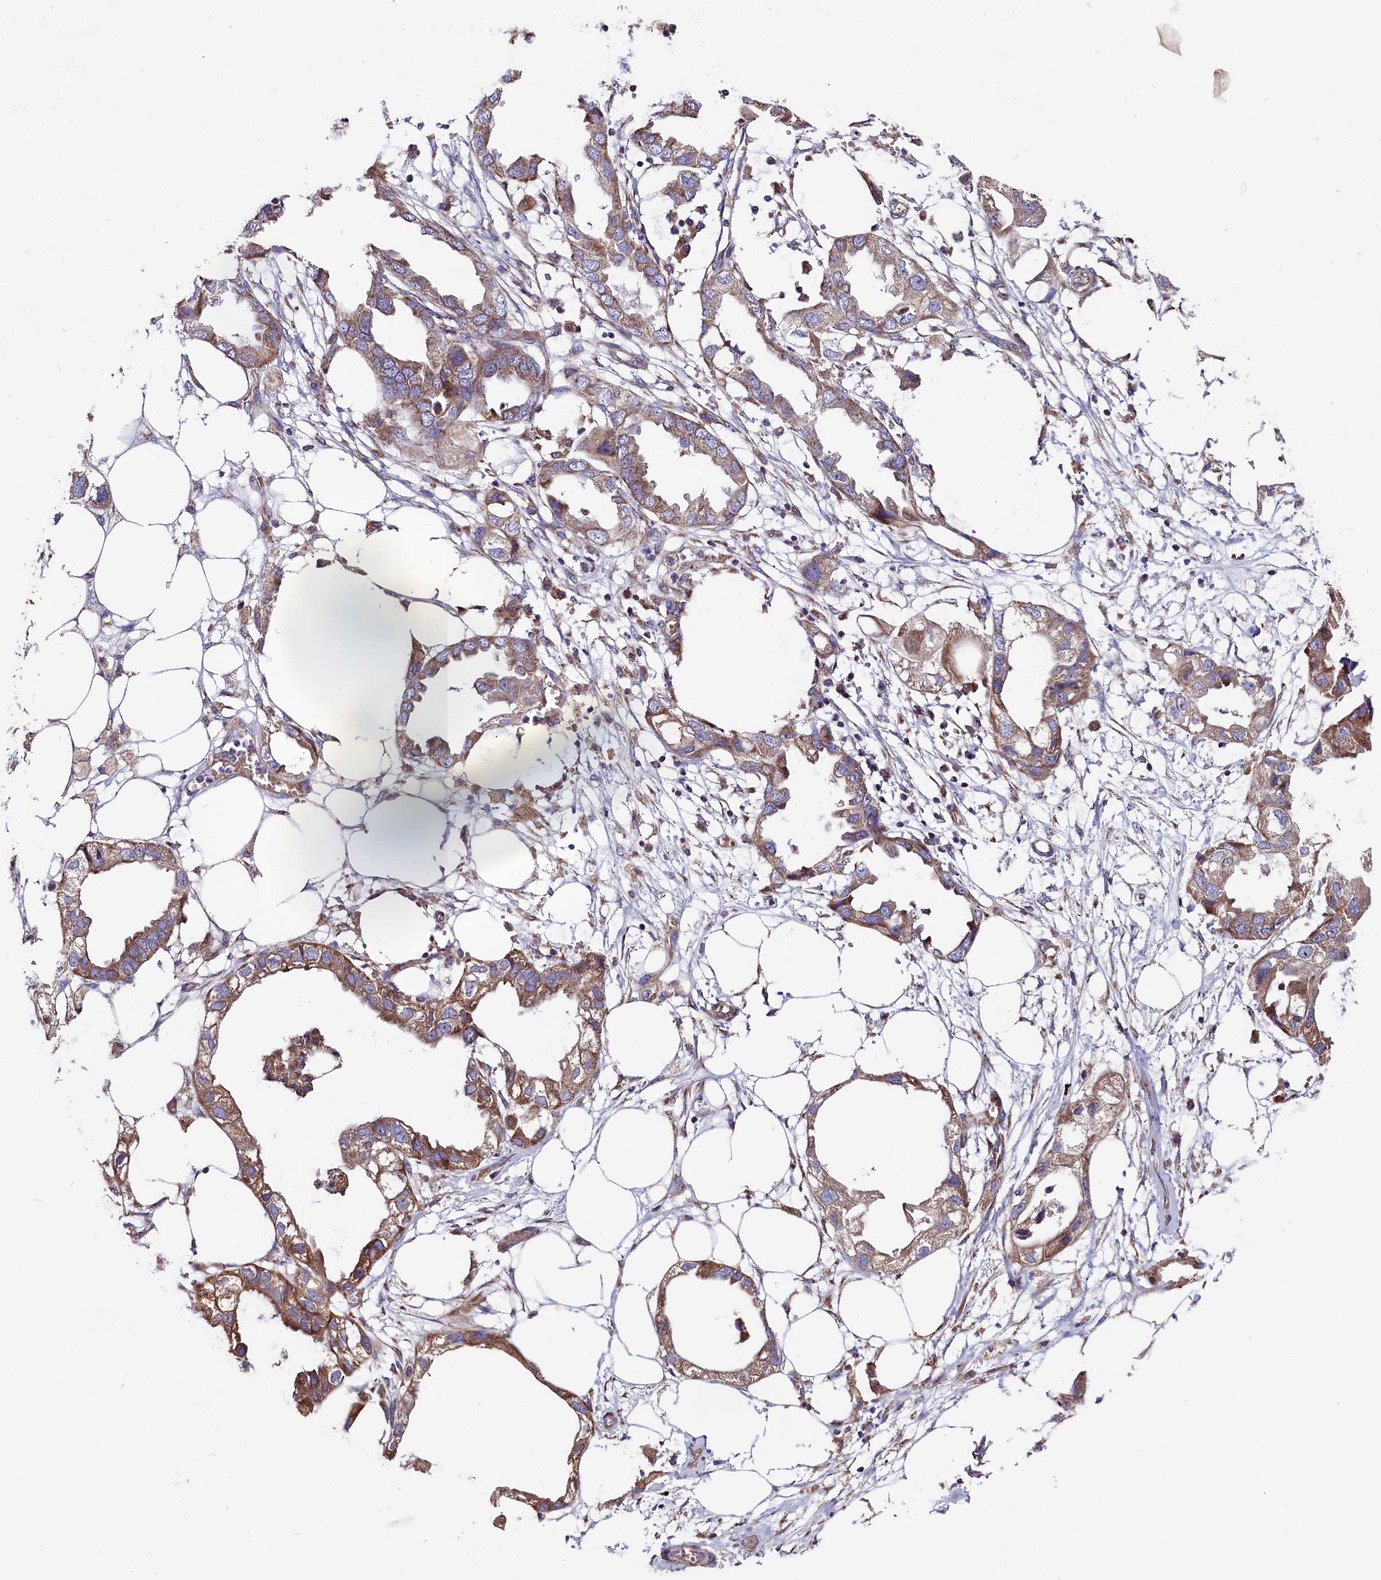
{"staining": {"intensity": "moderate", "quantity": ">75%", "location": "cytoplasmic/membranous"}, "tissue": "endometrial cancer", "cell_type": "Tumor cells", "image_type": "cancer", "snomed": [{"axis": "morphology", "description": "Adenocarcinoma, NOS"}, {"axis": "morphology", "description": "Adenocarcinoma, metastatic, NOS"}, {"axis": "topography", "description": "Adipose tissue"}, {"axis": "topography", "description": "Endometrium"}], "caption": "The immunohistochemical stain labels moderate cytoplasmic/membranous positivity in tumor cells of endometrial metastatic adenocarcinoma tissue. Nuclei are stained in blue.", "gene": "ZSWIM1", "patient": {"sex": "female", "age": 67}}